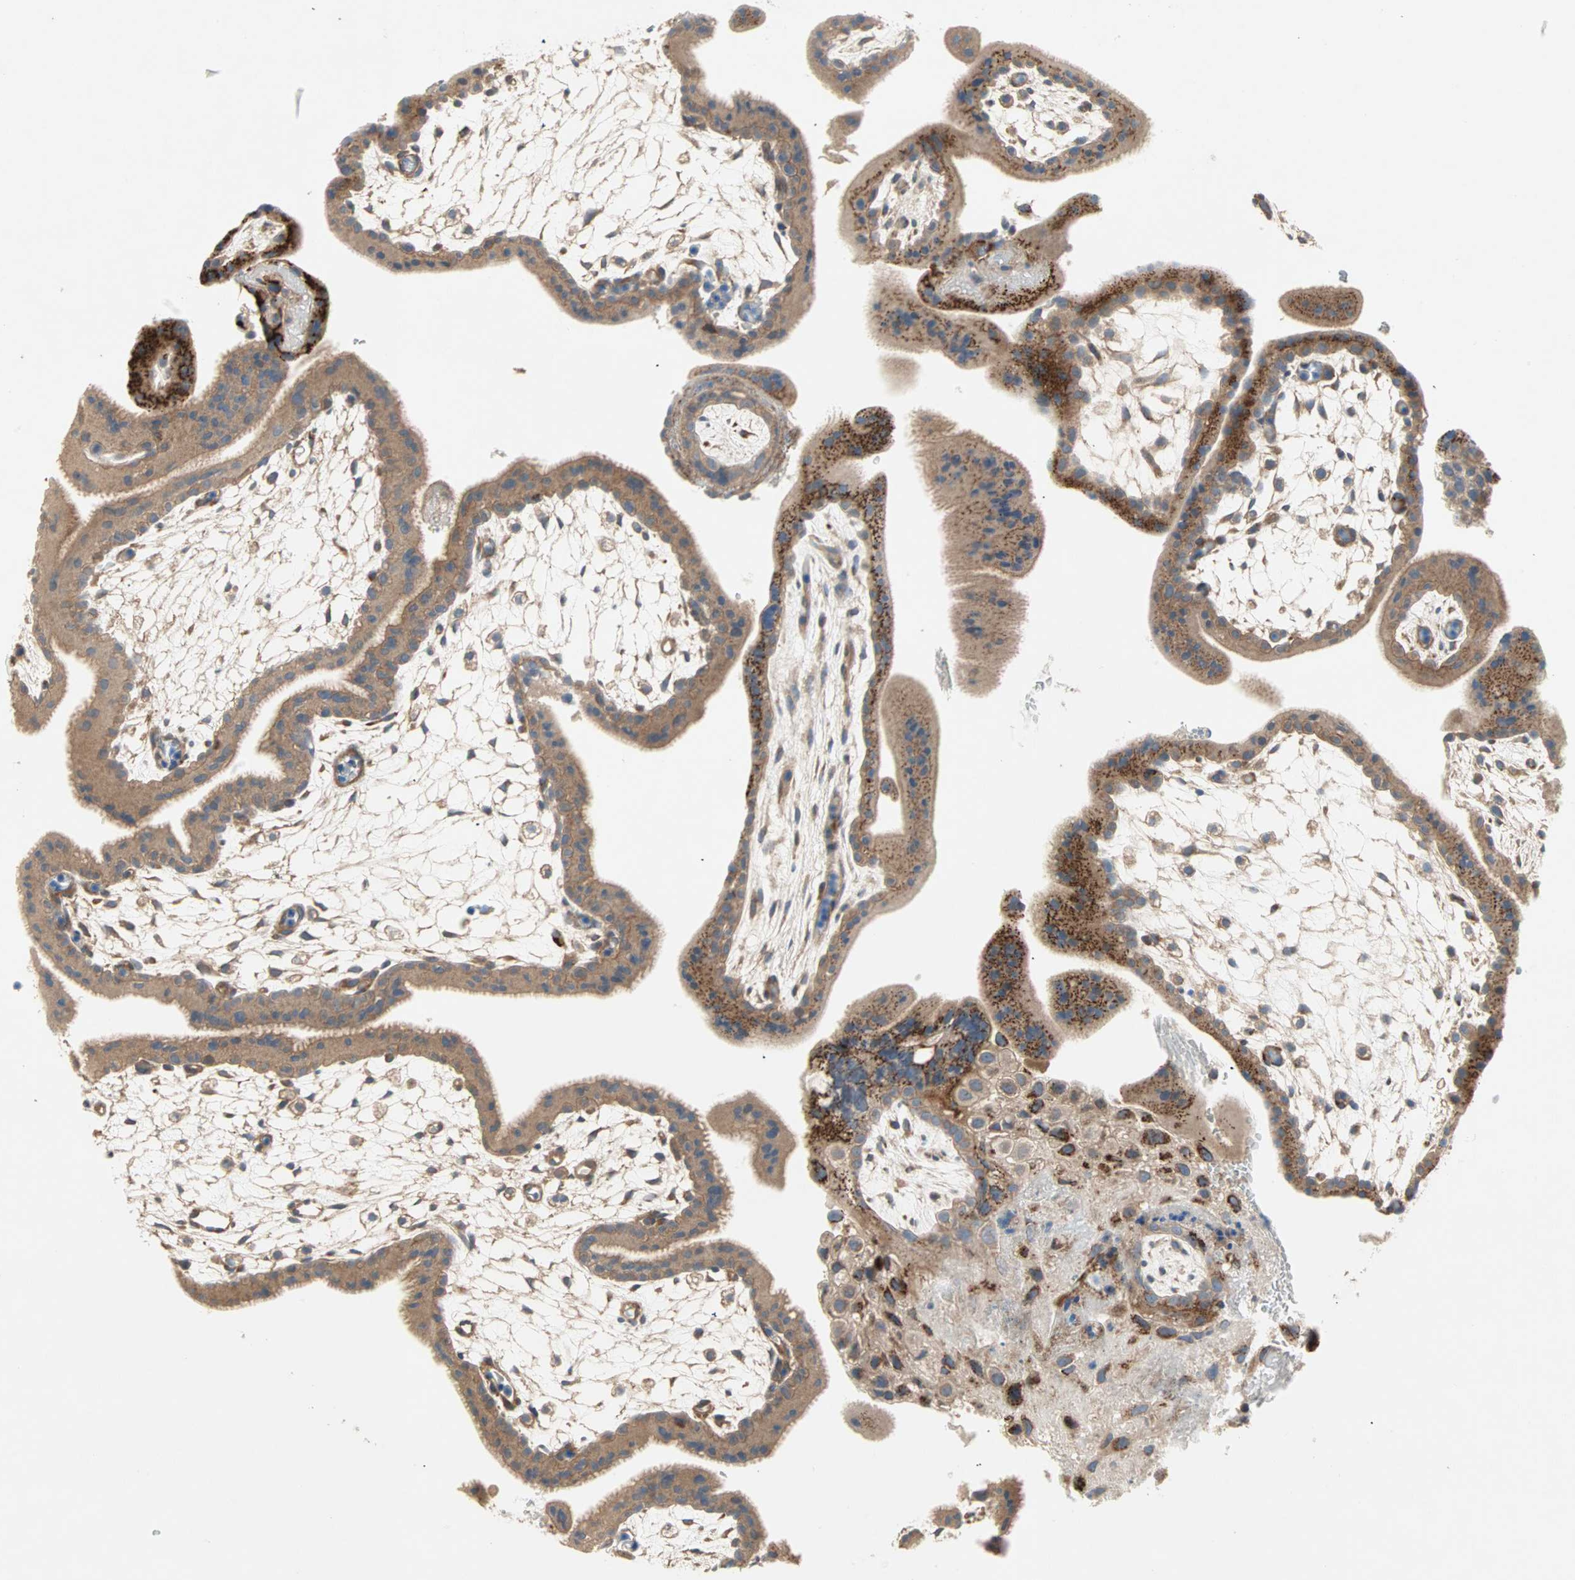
{"staining": {"intensity": "moderate", "quantity": ">75%", "location": "cytoplasmic/membranous"}, "tissue": "placenta", "cell_type": "Decidual cells", "image_type": "normal", "snomed": [{"axis": "morphology", "description": "Normal tissue, NOS"}, {"axis": "topography", "description": "Placenta"}], "caption": "Approximately >75% of decidual cells in unremarkable human placenta display moderate cytoplasmic/membranous protein staining as visualized by brown immunohistochemical staining.", "gene": "PDE8A", "patient": {"sex": "female", "age": 35}}